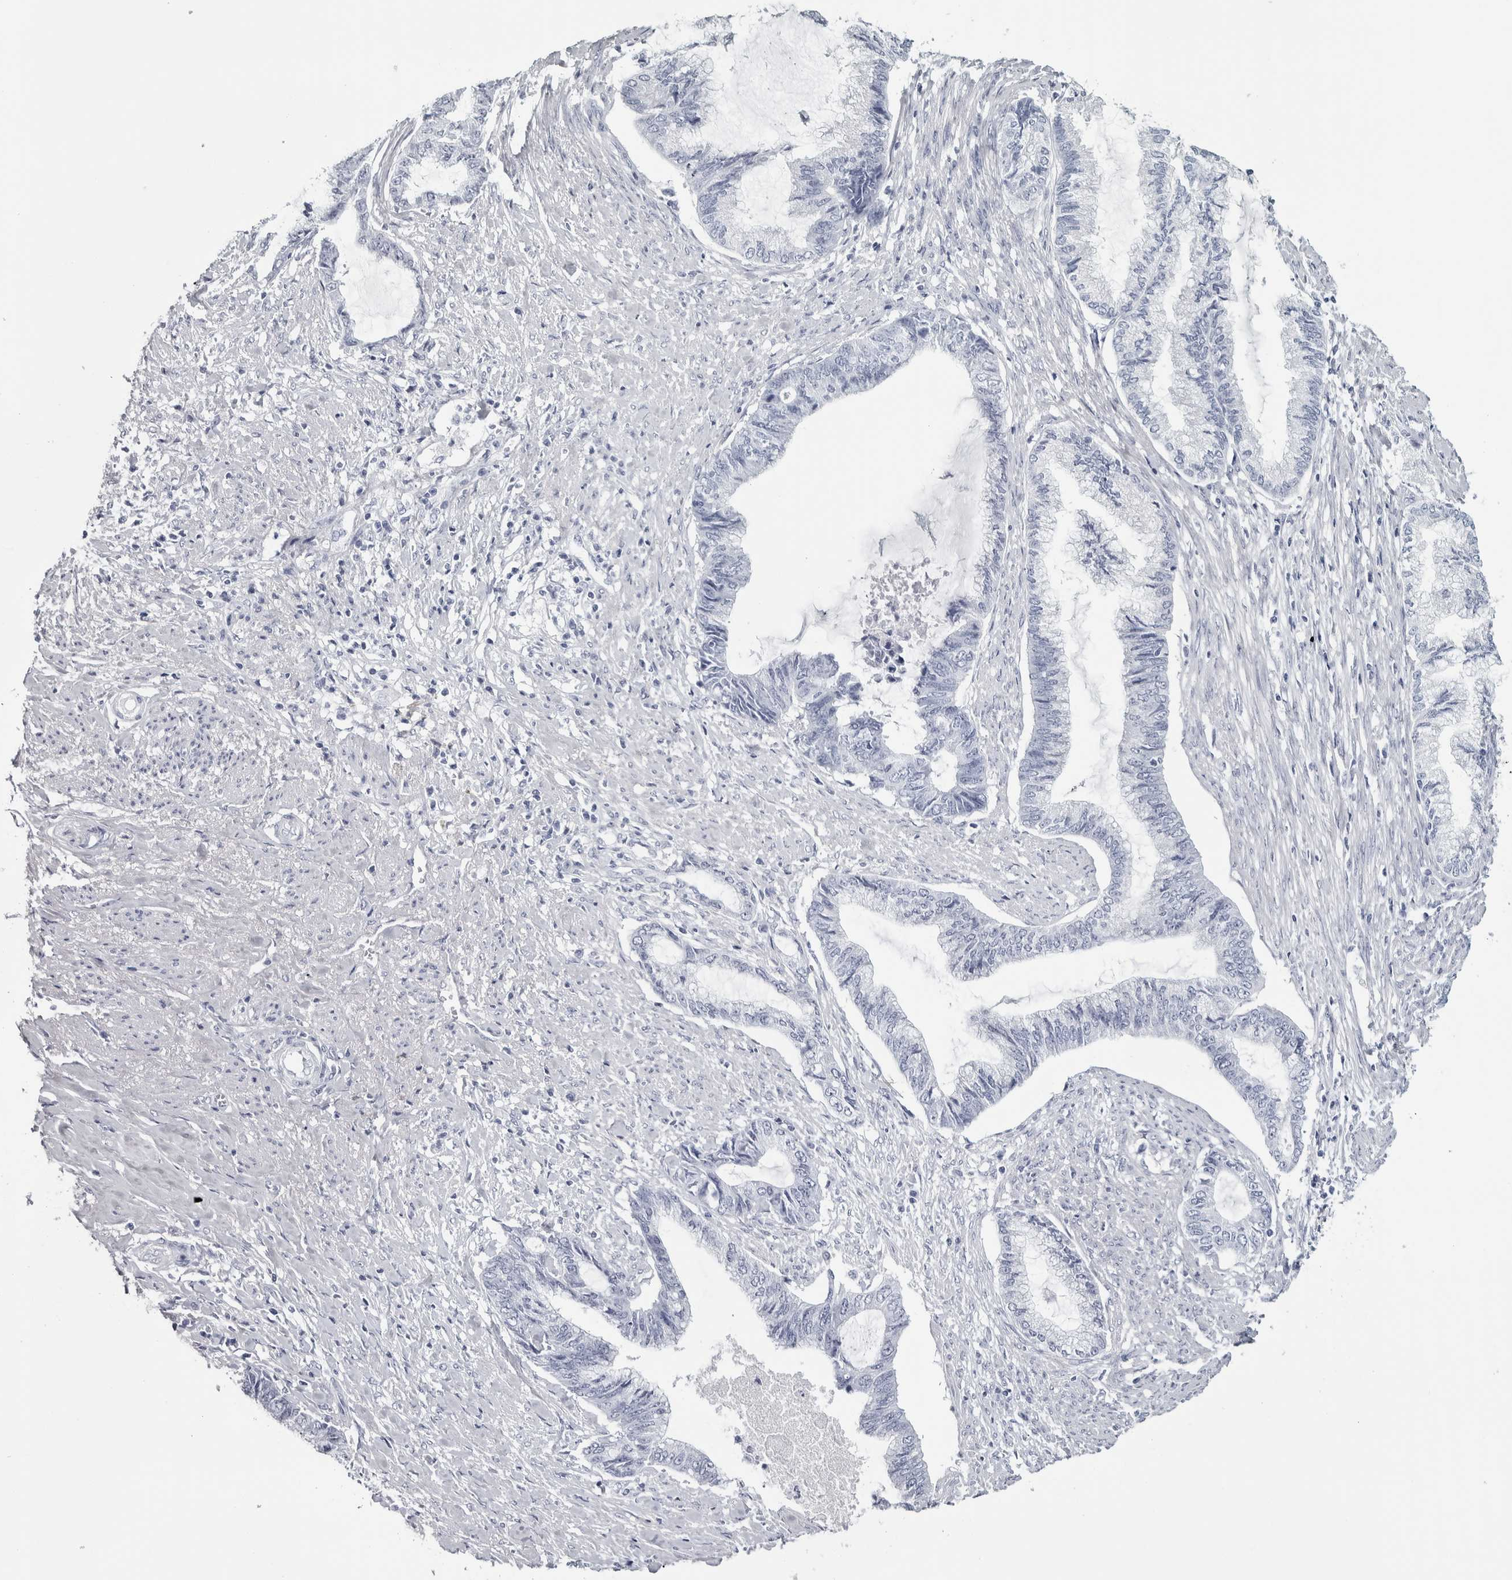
{"staining": {"intensity": "negative", "quantity": "none", "location": "none"}, "tissue": "endometrial cancer", "cell_type": "Tumor cells", "image_type": "cancer", "snomed": [{"axis": "morphology", "description": "Adenocarcinoma, NOS"}, {"axis": "topography", "description": "Endometrium"}], "caption": "Immunohistochemistry (IHC) micrograph of neoplastic tissue: human endometrial cancer (adenocarcinoma) stained with DAB (3,3'-diaminobenzidine) shows no significant protein expression in tumor cells.", "gene": "NECAB1", "patient": {"sex": "female", "age": 86}}